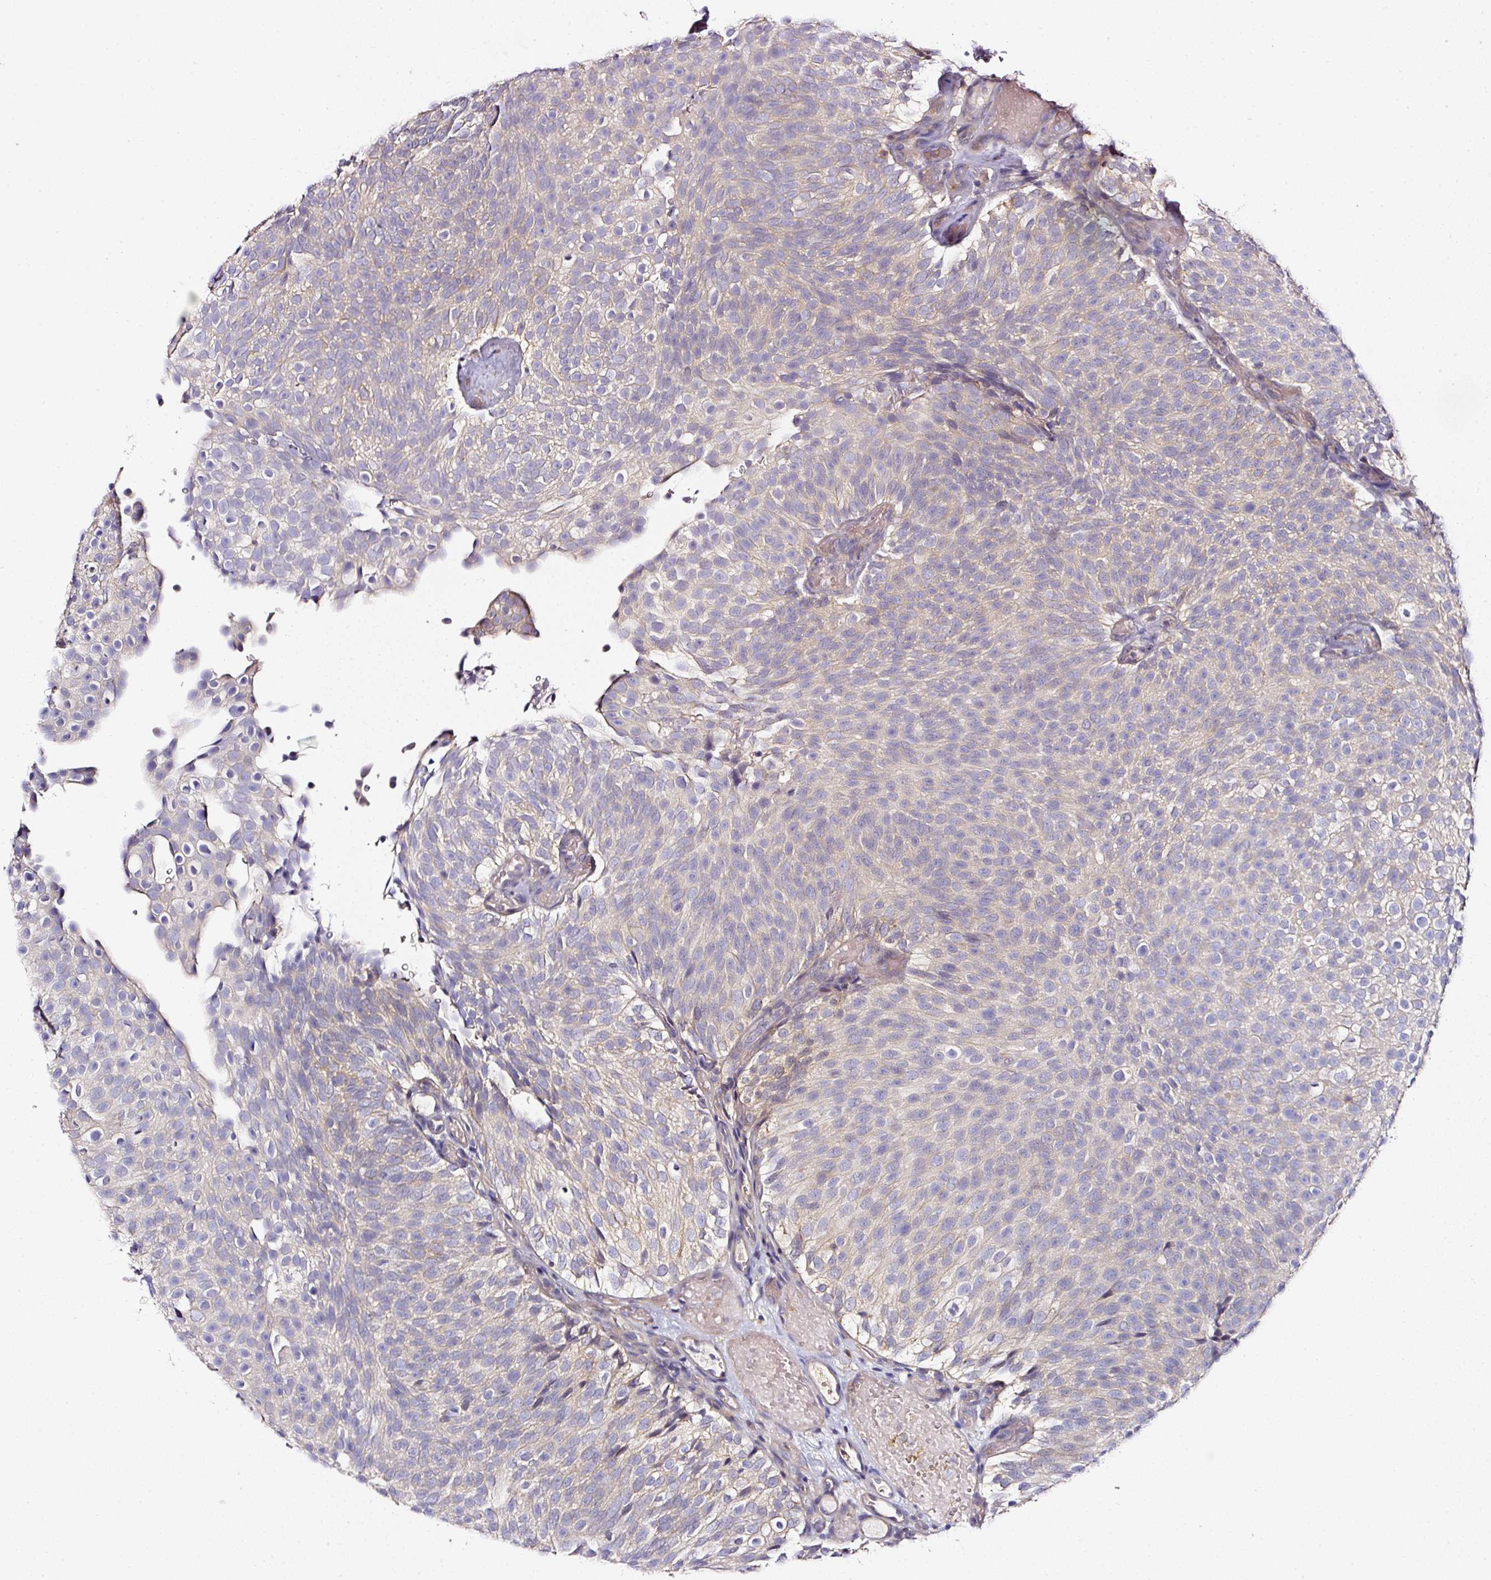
{"staining": {"intensity": "negative", "quantity": "none", "location": "none"}, "tissue": "urothelial cancer", "cell_type": "Tumor cells", "image_type": "cancer", "snomed": [{"axis": "morphology", "description": "Urothelial carcinoma, Low grade"}, {"axis": "topography", "description": "Urinary bladder"}], "caption": "Urothelial cancer was stained to show a protein in brown. There is no significant positivity in tumor cells.", "gene": "CD47", "patient": {"sex": "male", "age": 78}}